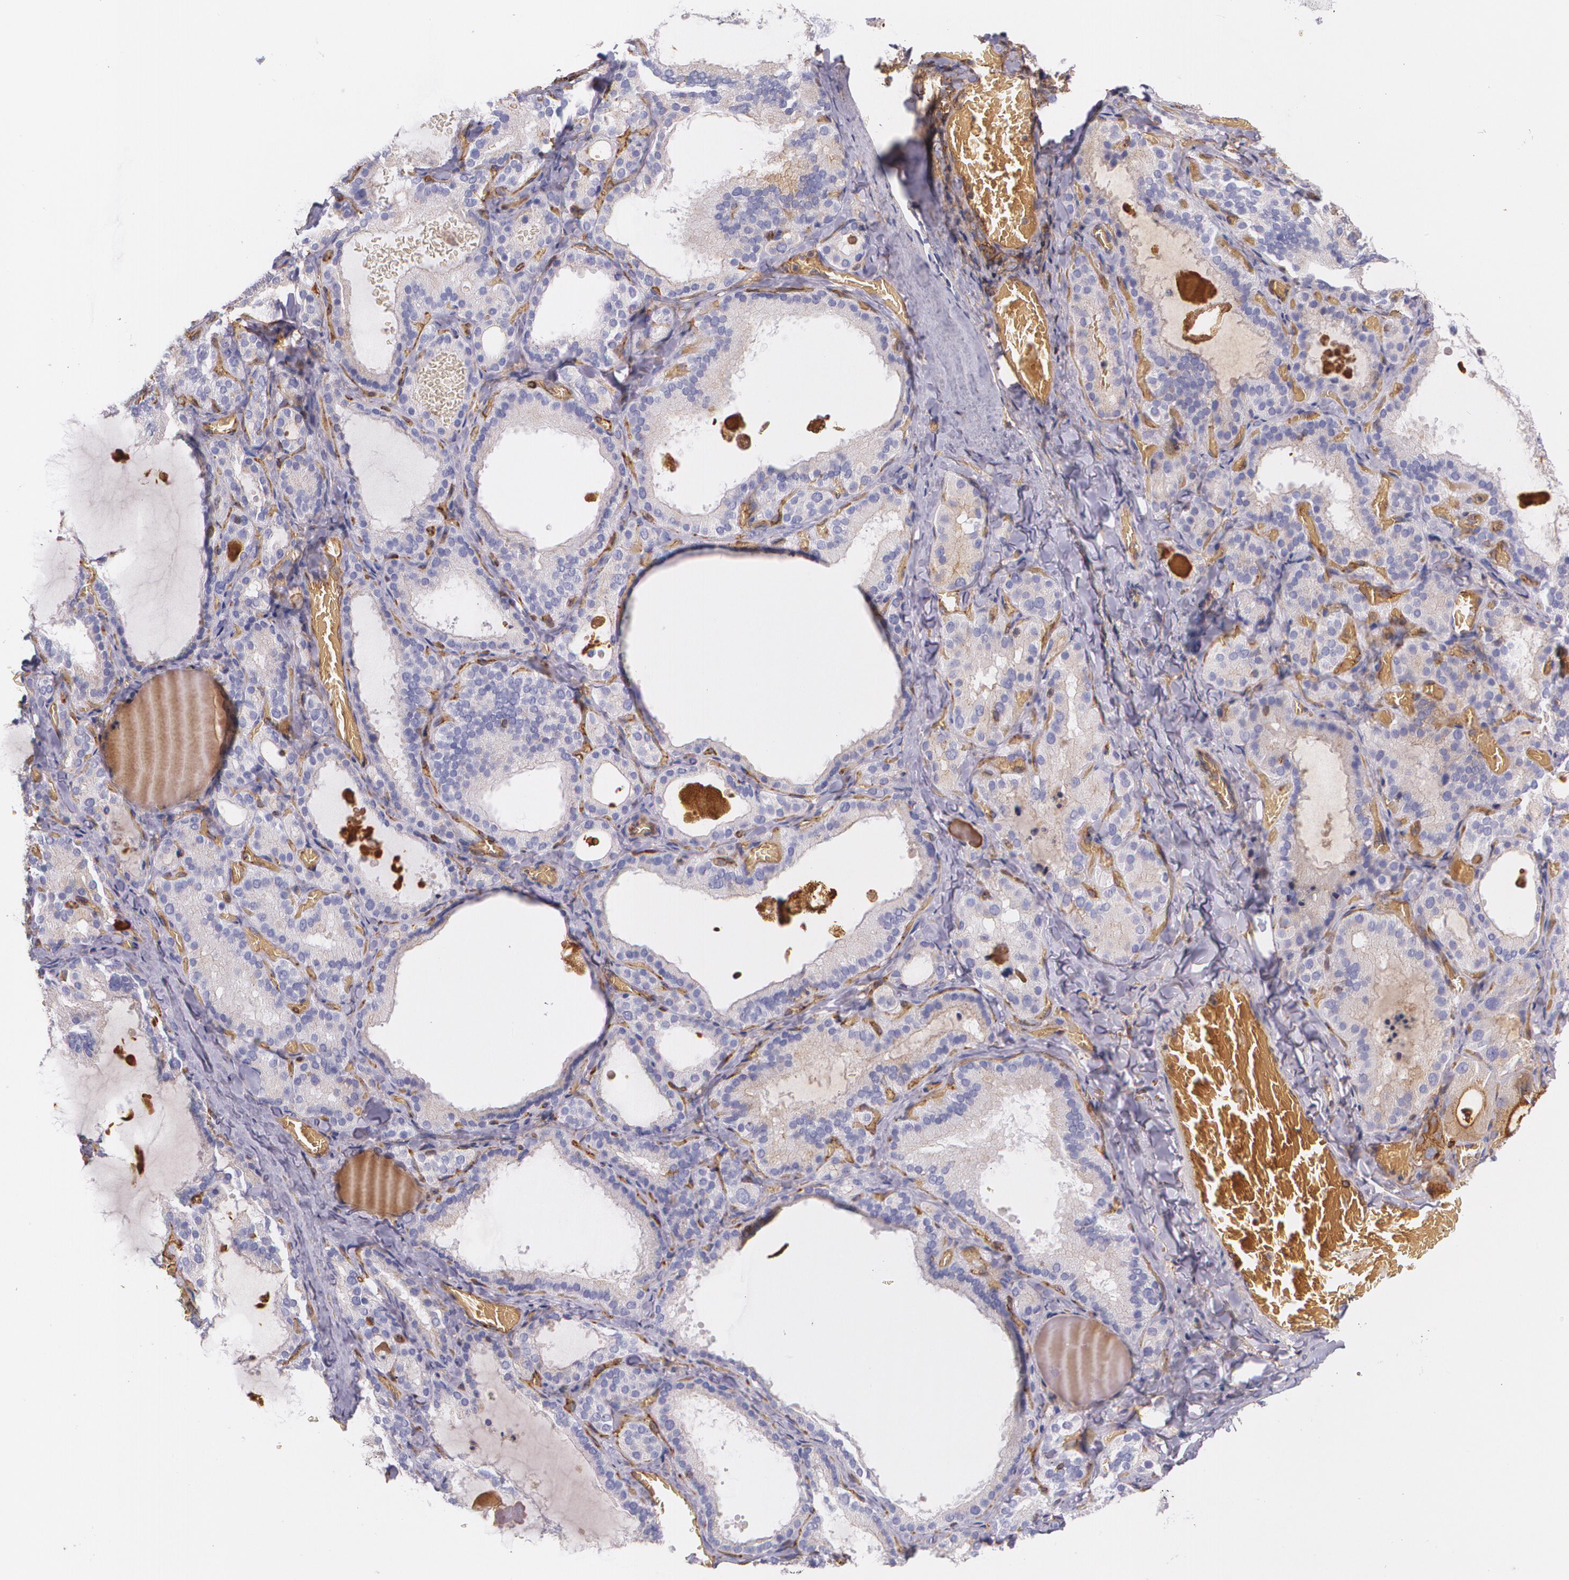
{"staining": {"intensity": "weak", "quantity": ">75%", "location": "cytoplasmic/membranous"}, "tissue": "thyroid gland", "cell_type": "Glandular cells", "image_type": "normal", "snomed": [{"axis": "morphology", "description": "Normal tissue, NOS"}, {"axis": "topography", "description": "Thyroid gland"}], "caption": "Protein staining demonstrates weak cytoplasmic/membranous positivity in approximately >75% of glandular cells in normal thyroid gland. The staining is performed using DAB brown chromogen to label protein expression. The nuclei are counter-stained blue using hematoxylin.", "gene": "B2M", "patient": {"sex": "female", "age": 33}}